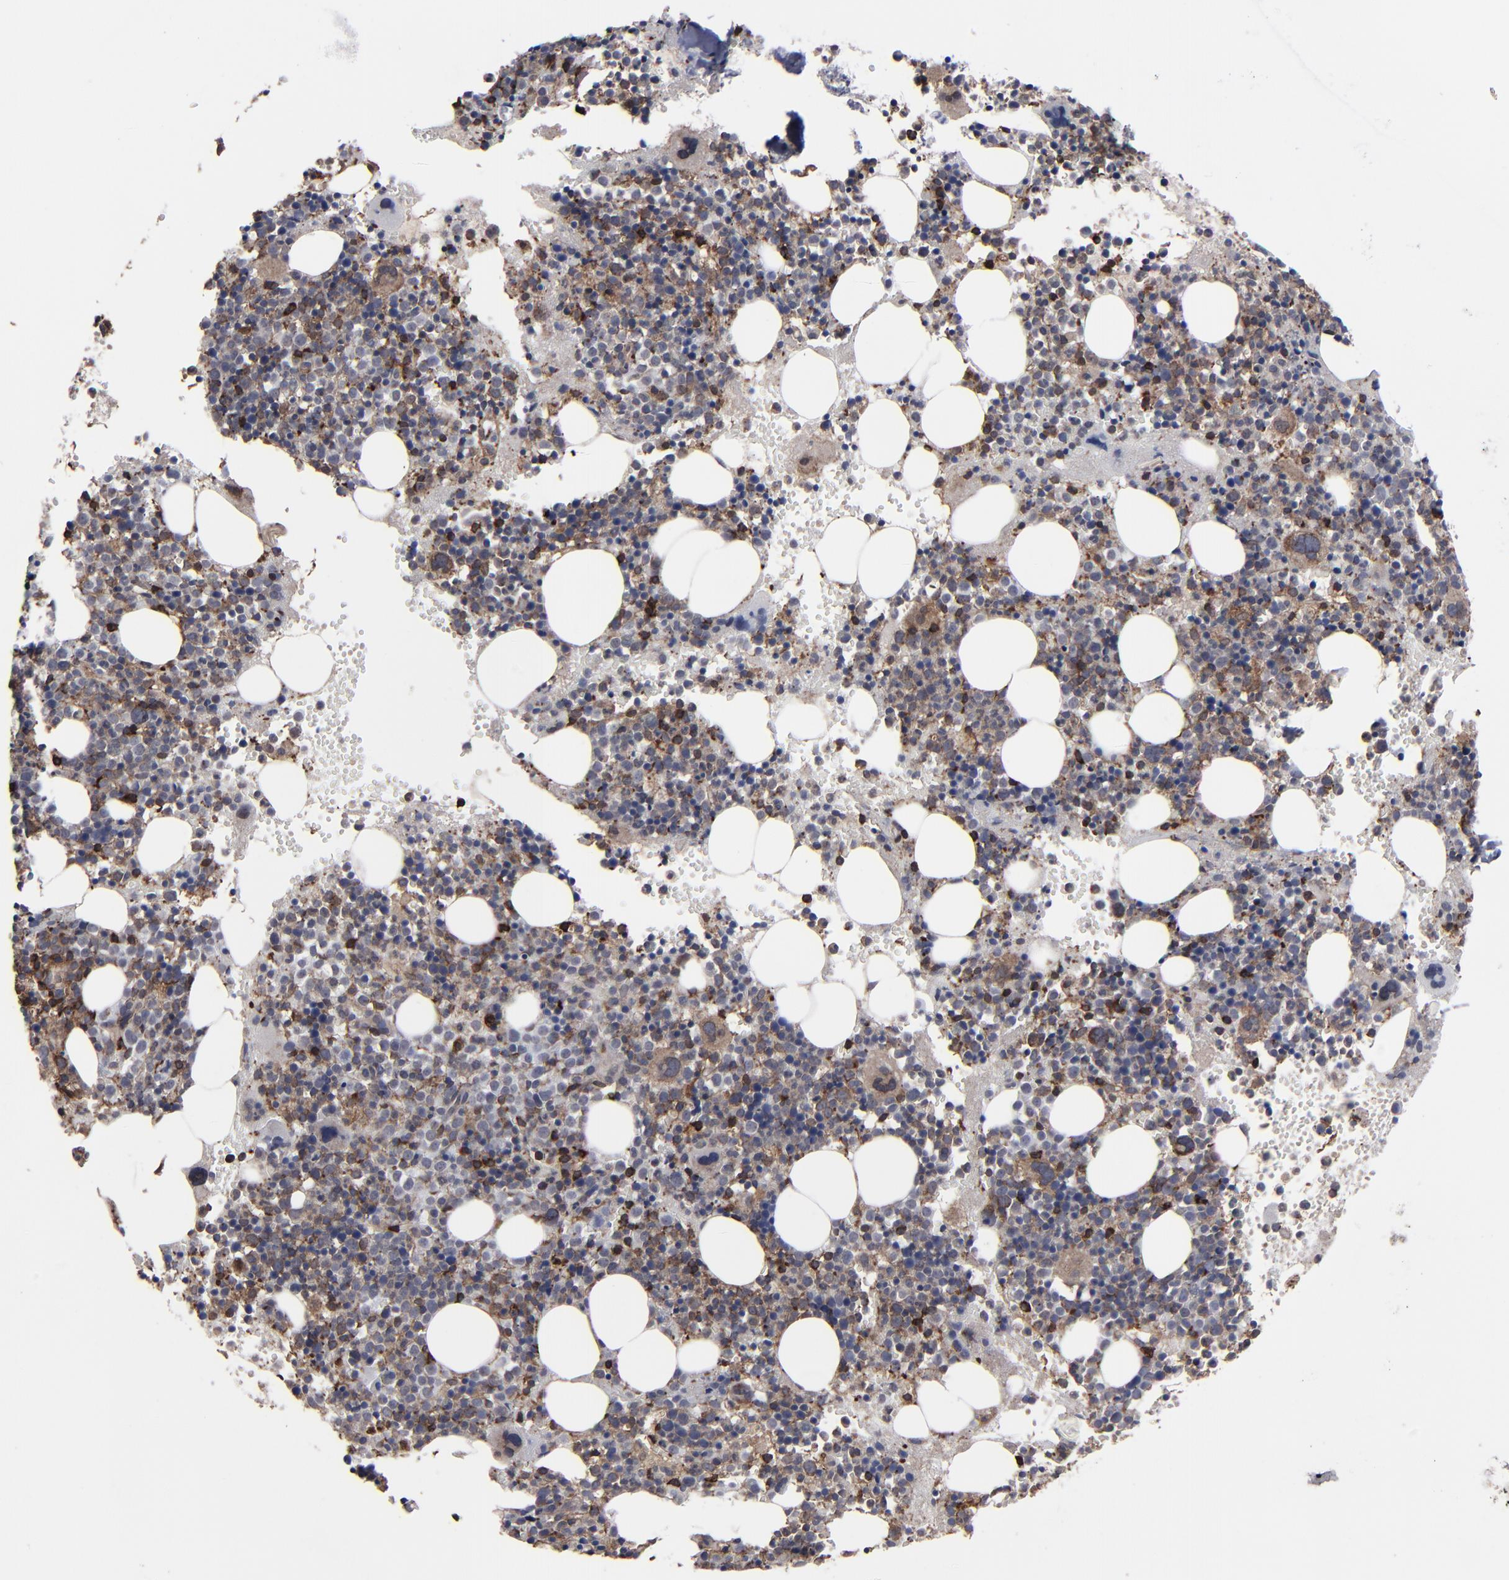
{"staining": {"intensity": "moderate", "quantity": "<25%", "location": "cytoplasmic/membranous,nuclear"}, "tissue": "bone marrow", "cell_type": "Hematopoietic cells", "image_type": "normal", "snomed": [{"axis": "morphology", "description": "Normal tissue, NOS"}, {"axis": "topography", "description": "Bone marrow"}], "caption": "Moderate cytoplasmic/membranous,nuclear protein staining is appreciated in approximately <25% of hematopoietic cells in bone marrow. The staining was performed using DAB, with brown indicating positive protein expression. Nuclei are stained blue with hematoxylin.", "gene": "KIAA2026", "patient": {"sex": "male", "age": 34}}